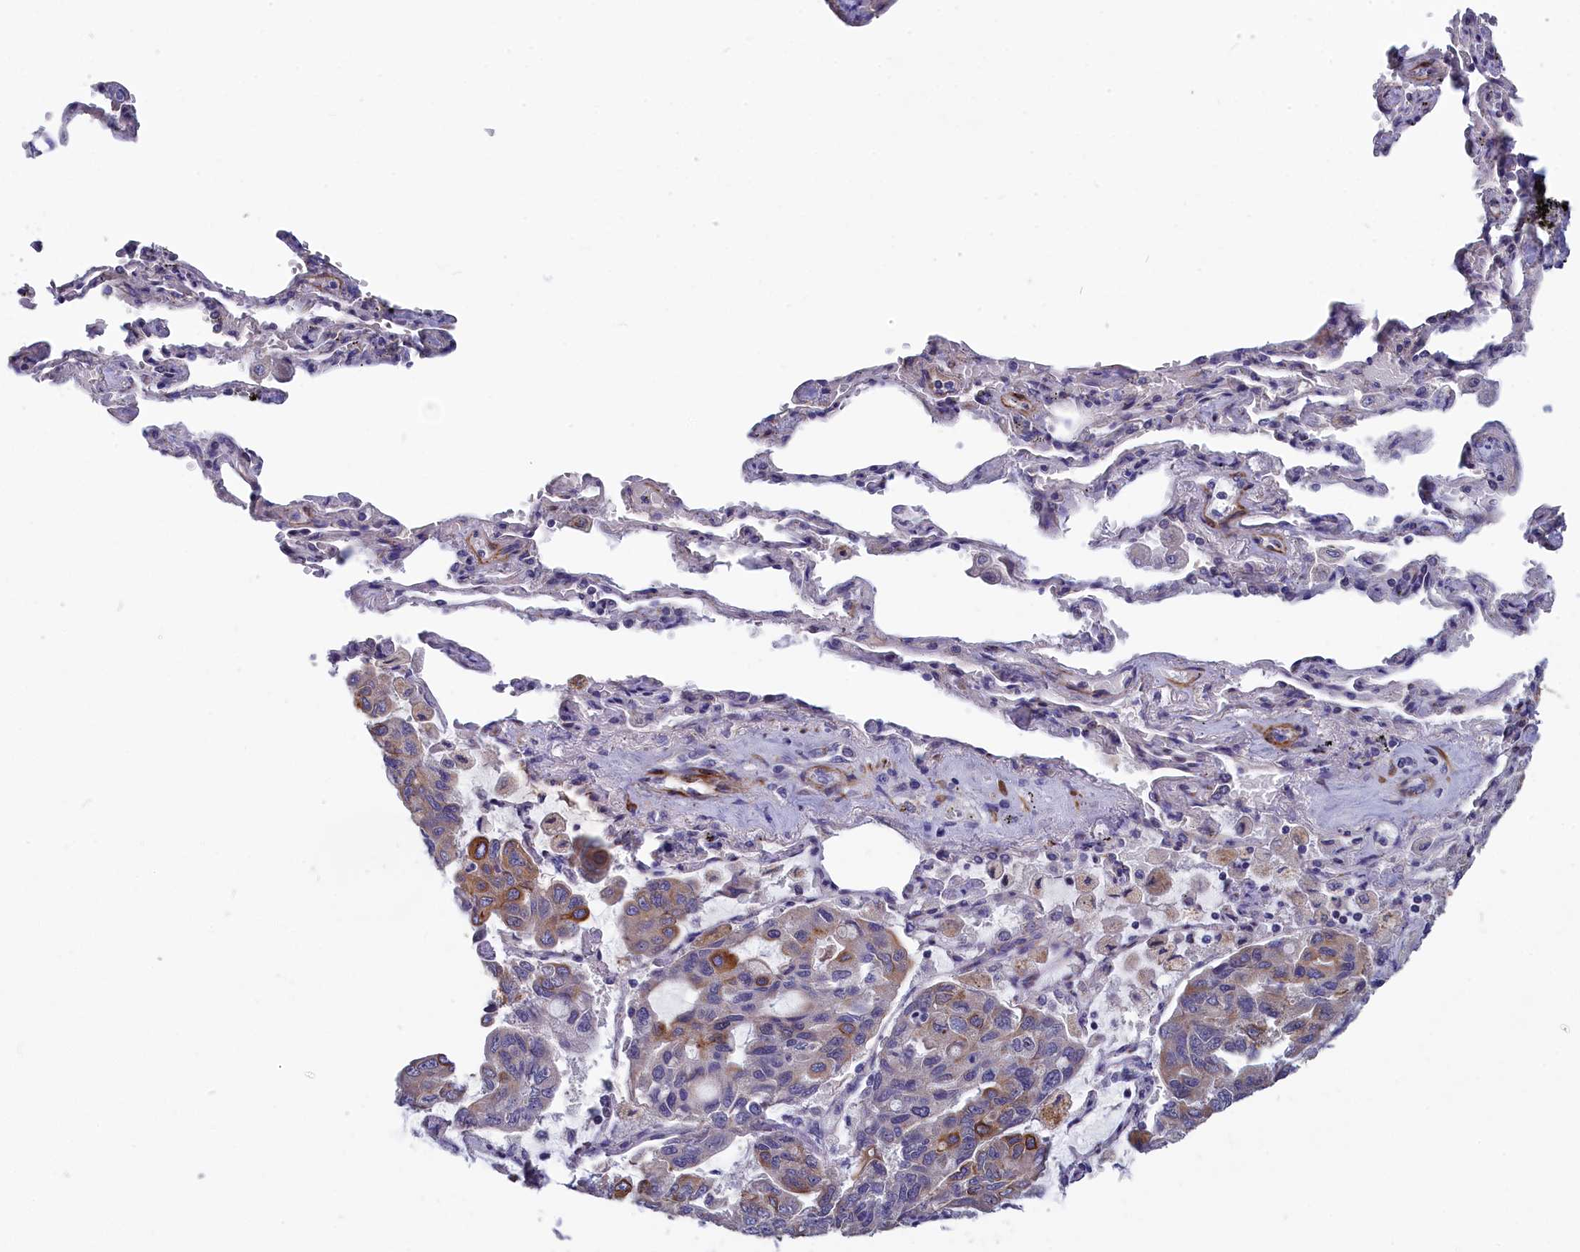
{"staining": {"intensity": "moderate", "quantity": "<25%", "location": "cytoplasmic/membranous"}, "tissue": "lung cancer", "cell_type": "Tumor cells", "image_type": "cancer", "snomed": [{"axis": "morphology", "description": "Adenocarcinoma, NOS"}, {"axis": "topography", "description": "Lung"}], "caption": "Protein staining of lung cancer tissue shows moderate cytoplasmic/membranous expression in about <25% of tumor cells. (DAB IHC with brightfield microscopy, high magnification).", "gene": "TUBGCP4", "patient": {"sex": "male", "age": 64}}